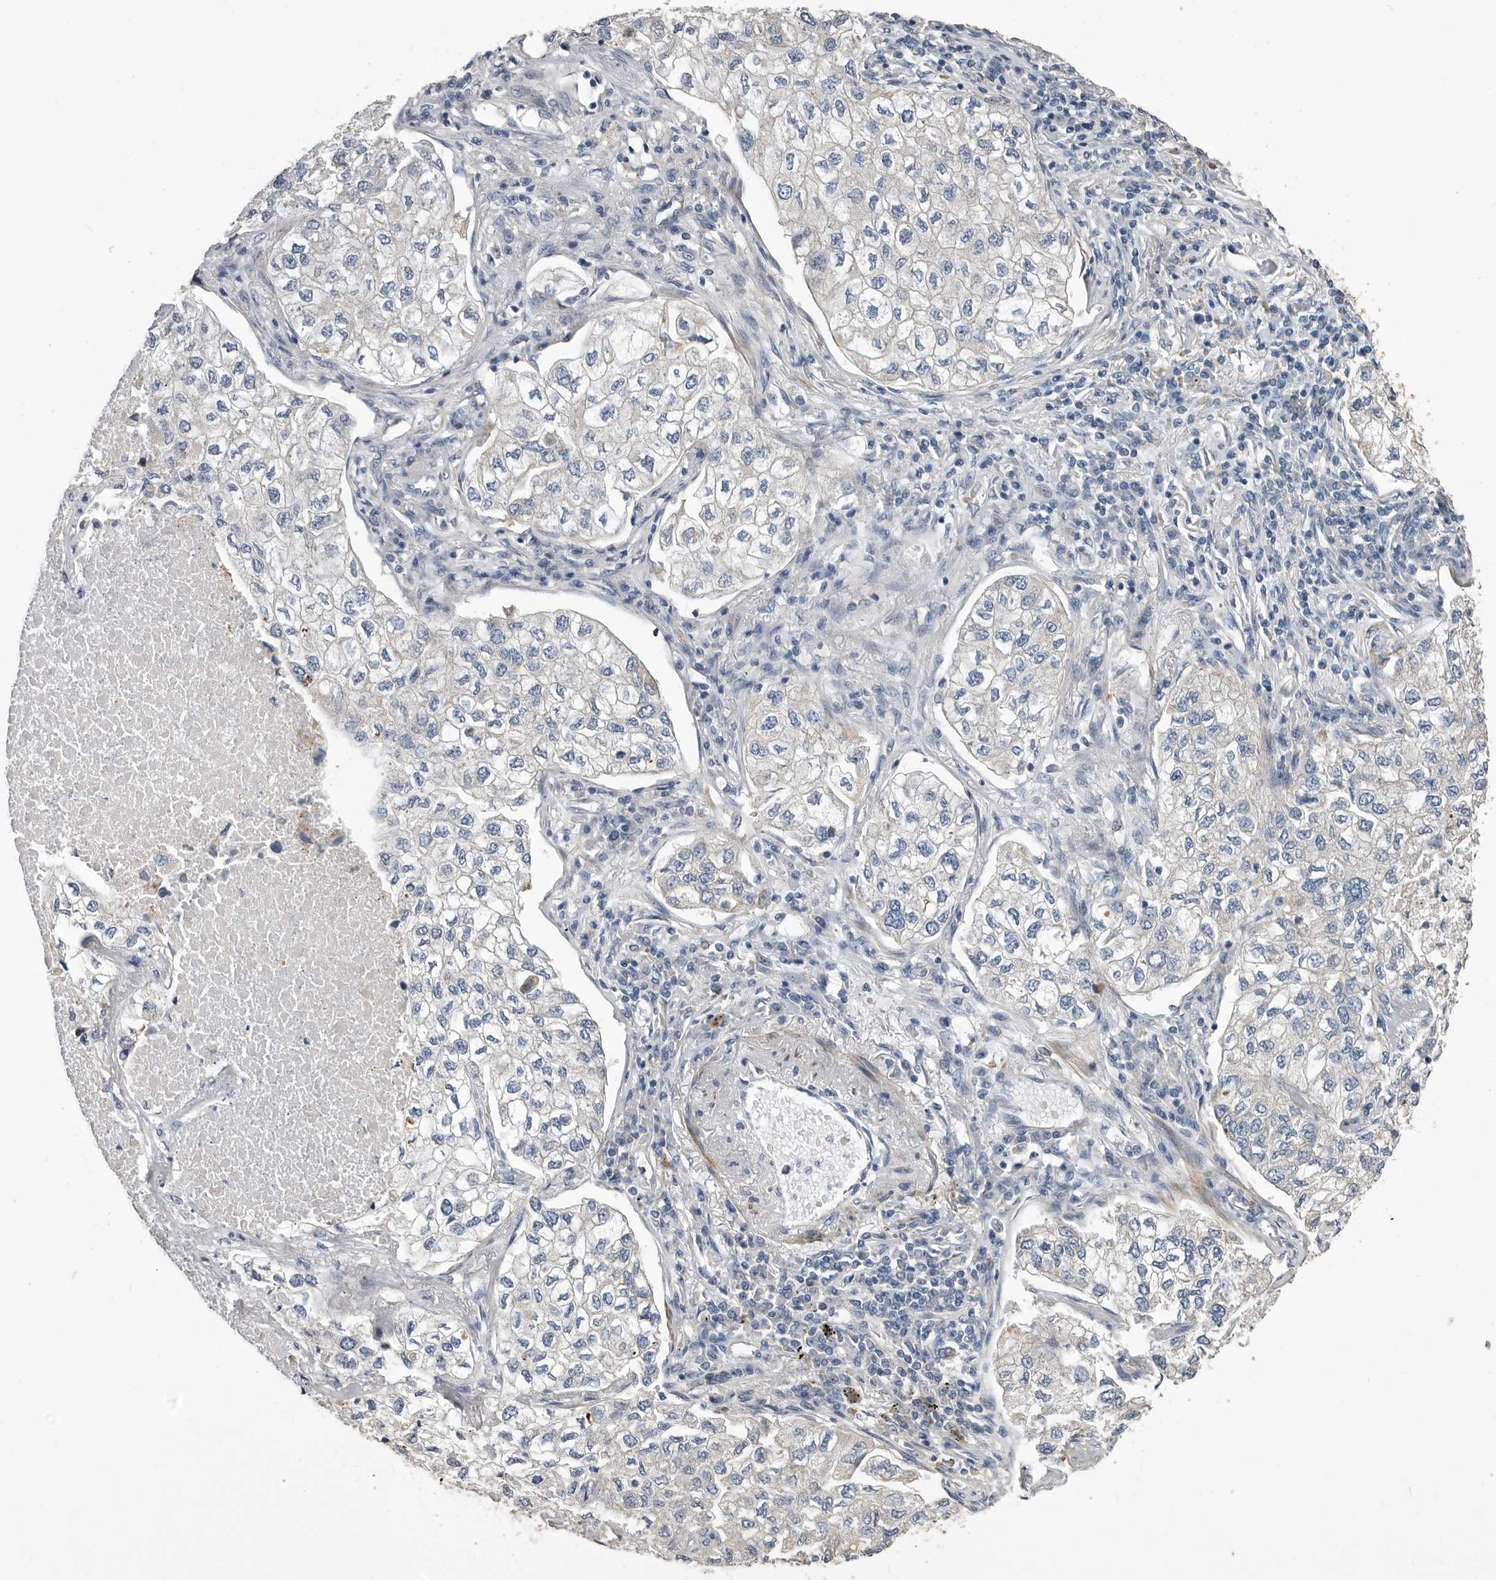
{"staining": {"intensity": "negative", "quantity": "none", "location": "none"}, "tissue": "lung cancer", "cell_type": "Tumor cells", "image_type": "cancer", "snomed": [{"axis": "morphology", "description": "Adenocarcinoma, NOS"}, {"axis": "topography", "description": "Lung"}], "caption": "Immunohistochemistry (IHC) photomicrograph of neoplastic tissue: lung cancer stained with DAB displays no significant protein staining in tumor cells.", "gene": "DPY19L4", "patient": {"sex": "male", "age": 63}}